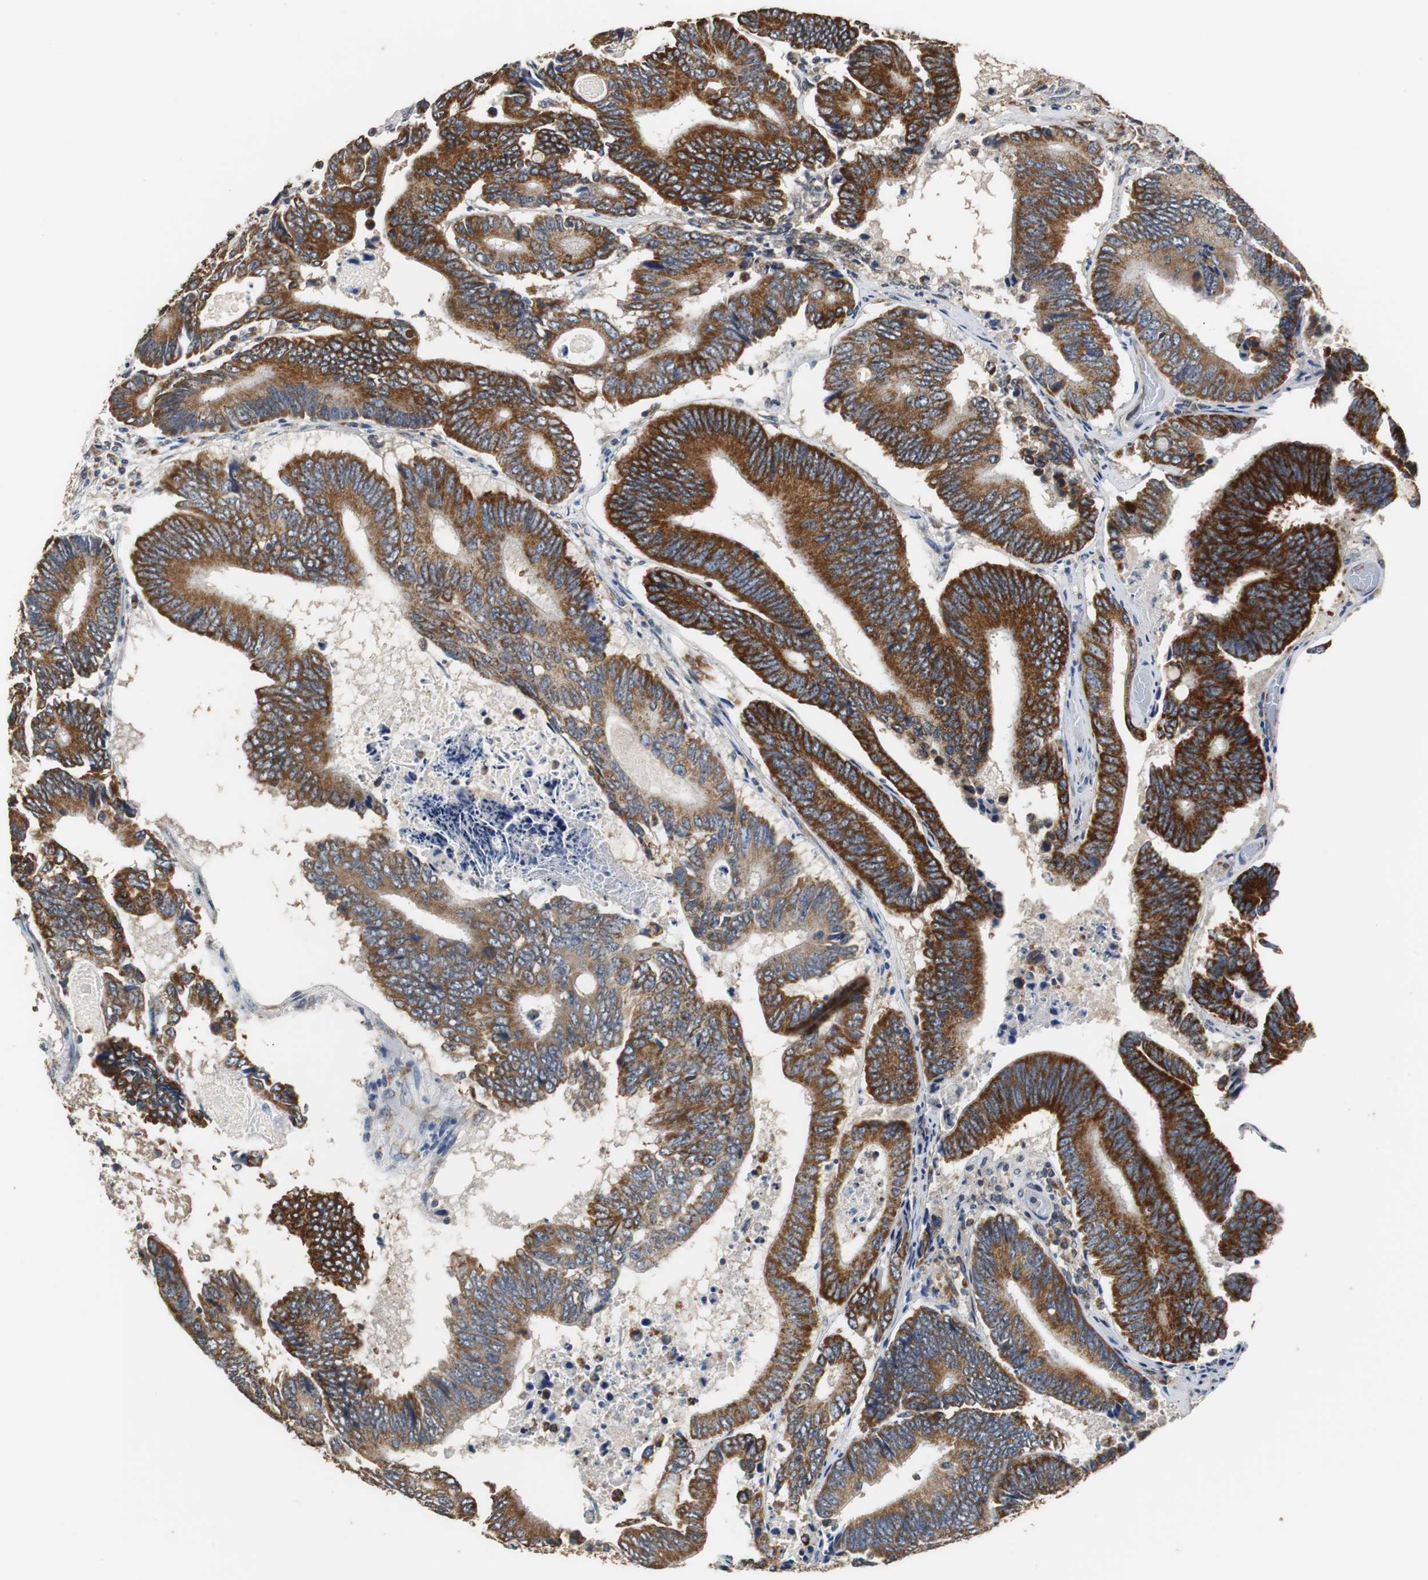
{"staining": {"intensity": "strong", "quantity": ">75%", "location": "cytoplasmic/membranous"}, "tissue": "colorectal cancer", "cell_type": "Tumor cells", "image_type": "cancer", "snomed": [{"axis": "morphology", "description": "Adenocarcinoma, NOS"}, {"axis": "topography", "description": "Colon"}], "caption": "Human colorectal cancer stained with a brown dye demonstrates strong cytoplasmic/membranous positive positivity in approximately >75% of tumor cells.", "gene": "HMGCL", "patient": {"sex": "female", "age": 78}}